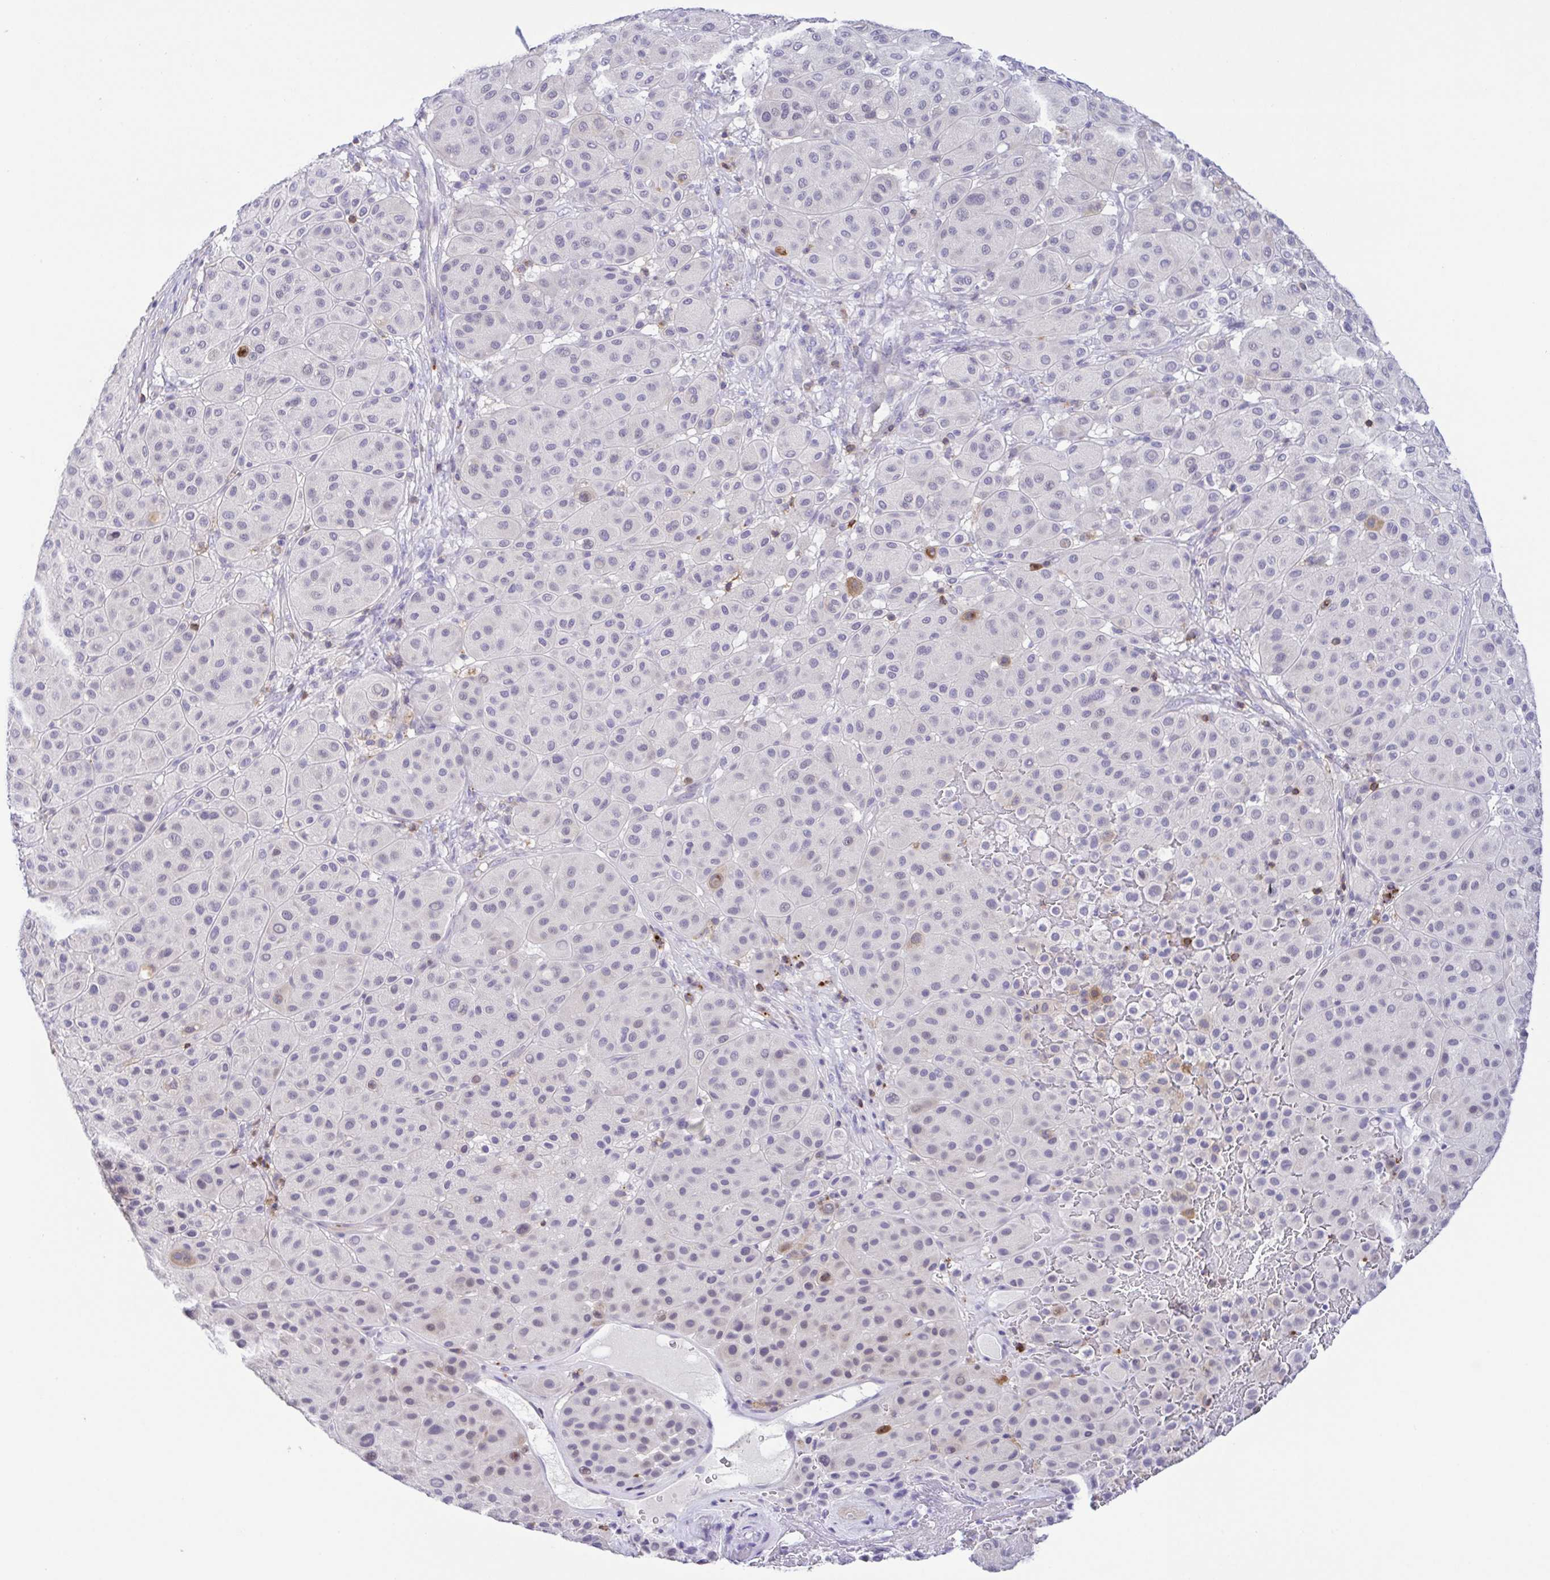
{"staining": {"intensity": "negative", "quantity": "none", "location": "none"}, "tissue": "melanoma", "cell_type": "Tumor cells", "image_type": "cancer", "snomed": [{"axis": "morphology", "description": "Malignant melanoma, Metastatic site"}, {"axis": "topography", "description": "Smooth muscle"}], "caption": "There is no significant staining in tumor cells of malignant melanoma (metastatic site).", "gene": "PGLYRP1", "patient": {"sex": "male", "age": 41}}